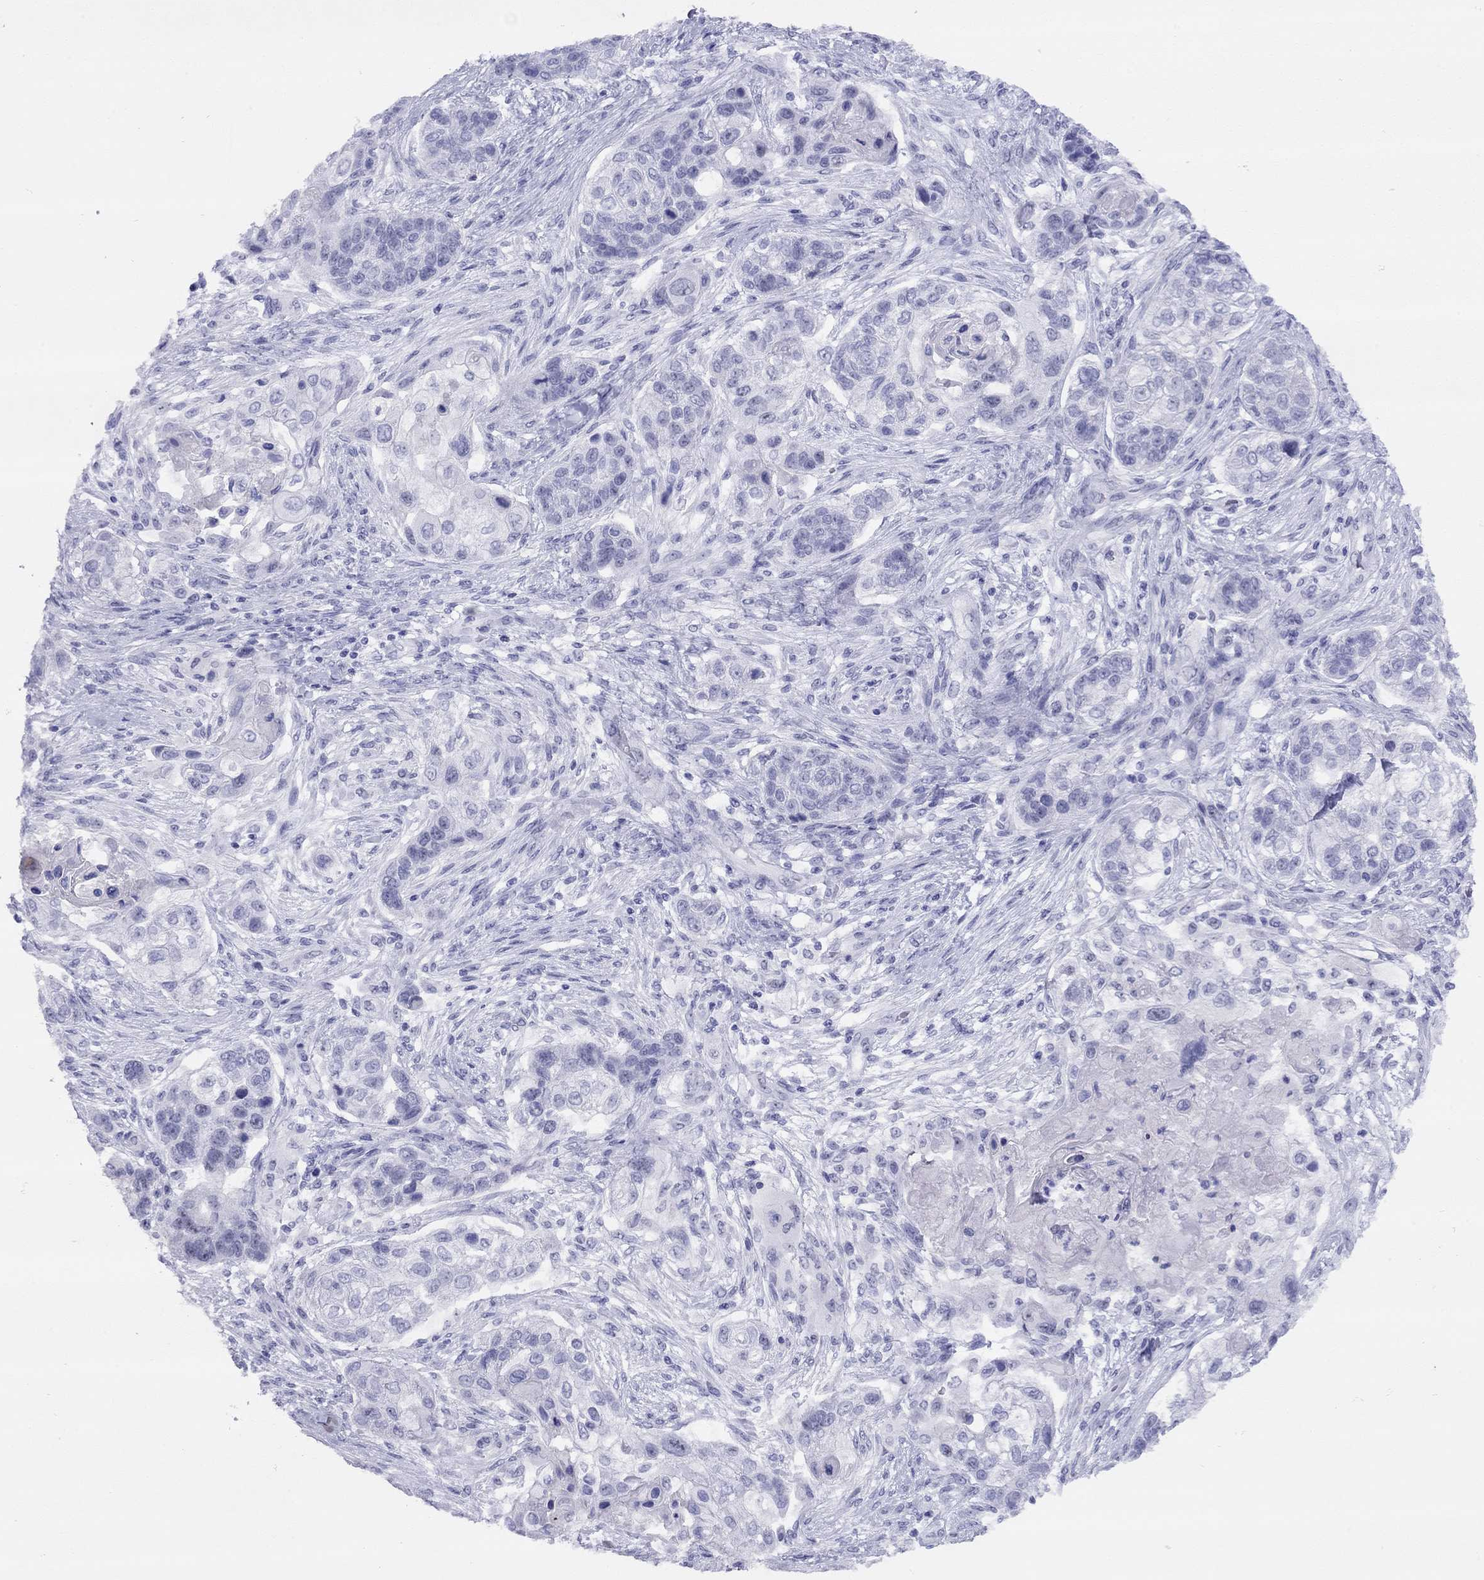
{"staining": {"intensity": "negative", "quantity": "none", "location": "none"}, "tissue": "lung cancer", "cell_type": "Tumor cells", "image_type": "cancer", "snomed": [{"axis": "morphology", "description": "Squamous cell carcinoma, NOS"}, {"axis": "topography", "description": "Lung"}], "caption": "Immunohistochemical staining of human lung cancer displays no significant staining in tumor cells.", "gene": "LYAR", "patient": {"sex": "male", "age": 69}}